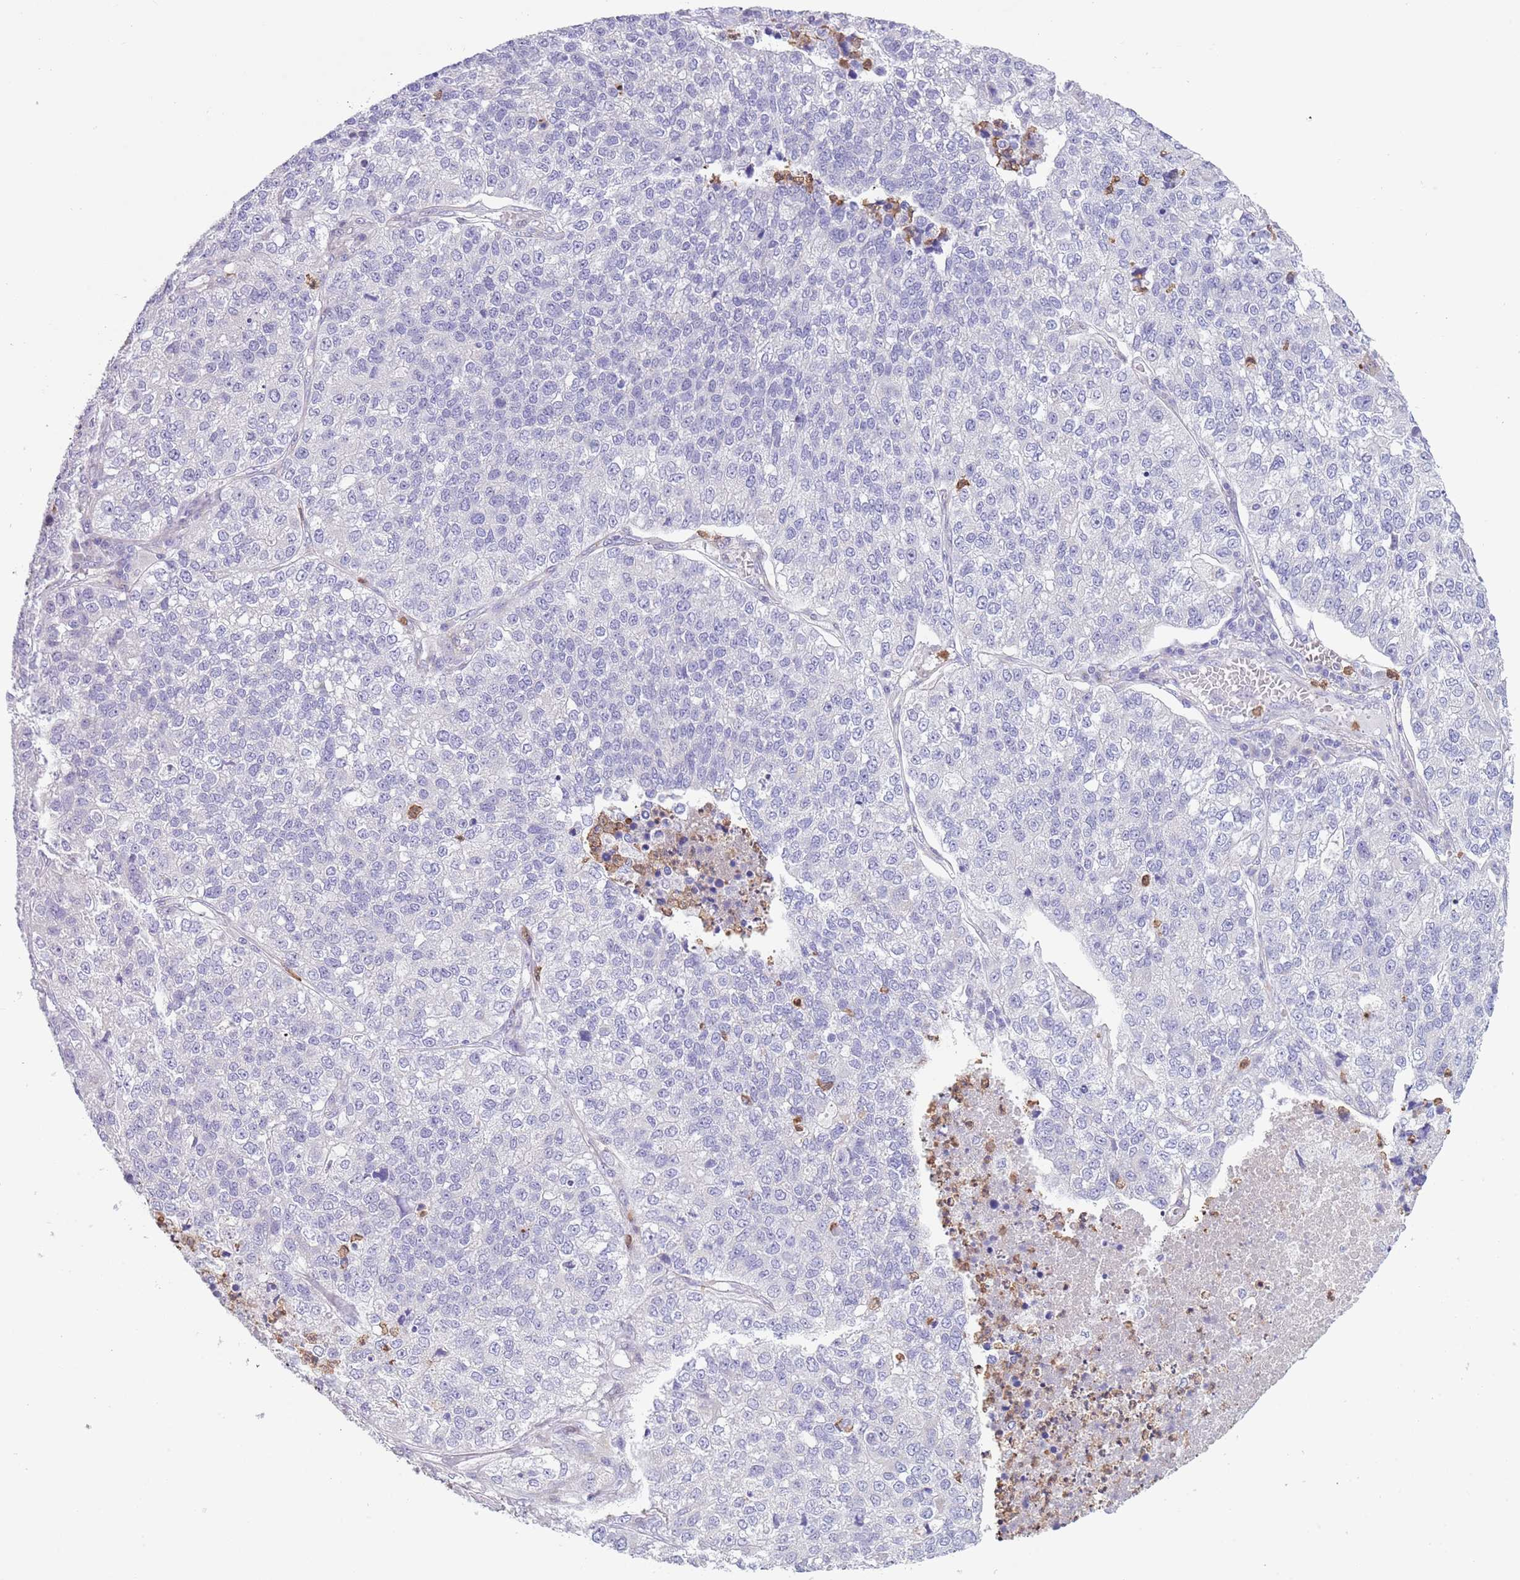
{"staining": {"intensity": "negative", "quantity": "none", "location": "none"}, "tissue": "lung cancer", "cell_type": "Tumor cells", "image_type": "cancer", "snomed": [{"axis": "morphology", "description": "Adenocarcinoma, NOS"}, {"axis": "topography", "description": "Lung"}], "caption": "Protein analysis of lung adenocarcinoma shows no significant staining in tumor cells. Nuclei are stained in blue.", "gene": "ZFP2", "patient": {"sex": "male", "age": 49}}